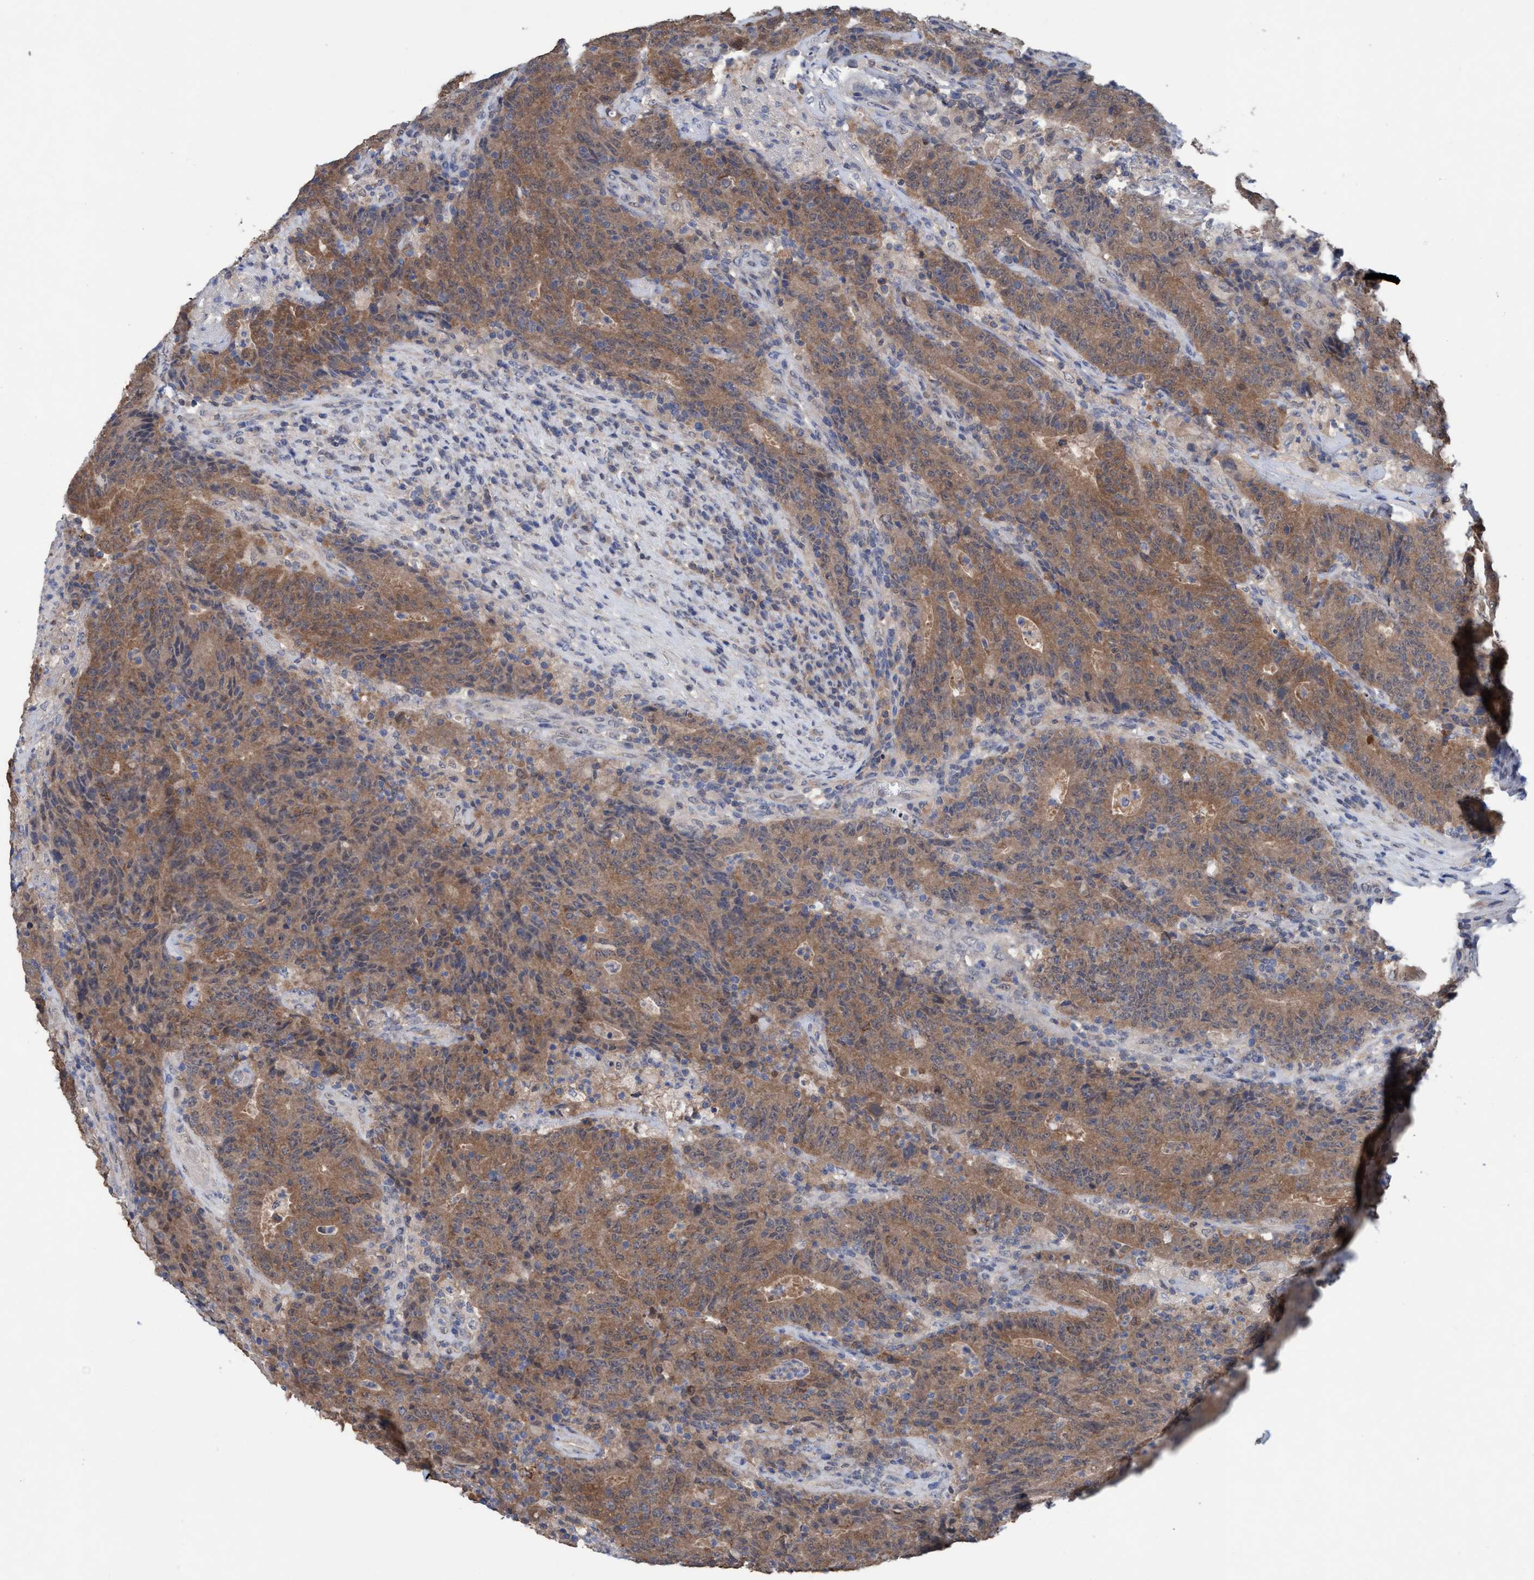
{"staining": {"intensity": "moderate", "quantity": ">75%", "location": "cytoplasmic/membranous"}, "tissue": "colorectal cancer", "cell_type": "Tumor cells", "image_type": "cancer", "snomed": [{"axis": "morphology", "description": "Normal tissue, NOS"}, {"axis": "morphology", "description": "Adenocarcinoma, NOS"}, {"axis": "topography", "description": "Colon"}], "caption": "IHC staining of adenocarcinoma (colorectal), which demonstrates medium levels of moderate cytoplasmic/membranous positivity in about >75% of tumor cells indicating moderate cytoplasmic/membranous protein staining. The staining was performed using DAB (3,3'-diaminobenzidine) (brown) for protein detection and nuclei were counterstained in hematoxylin (blue).", "gene": "GLOD4", "patient": {"sex": "female", "age": 75}}